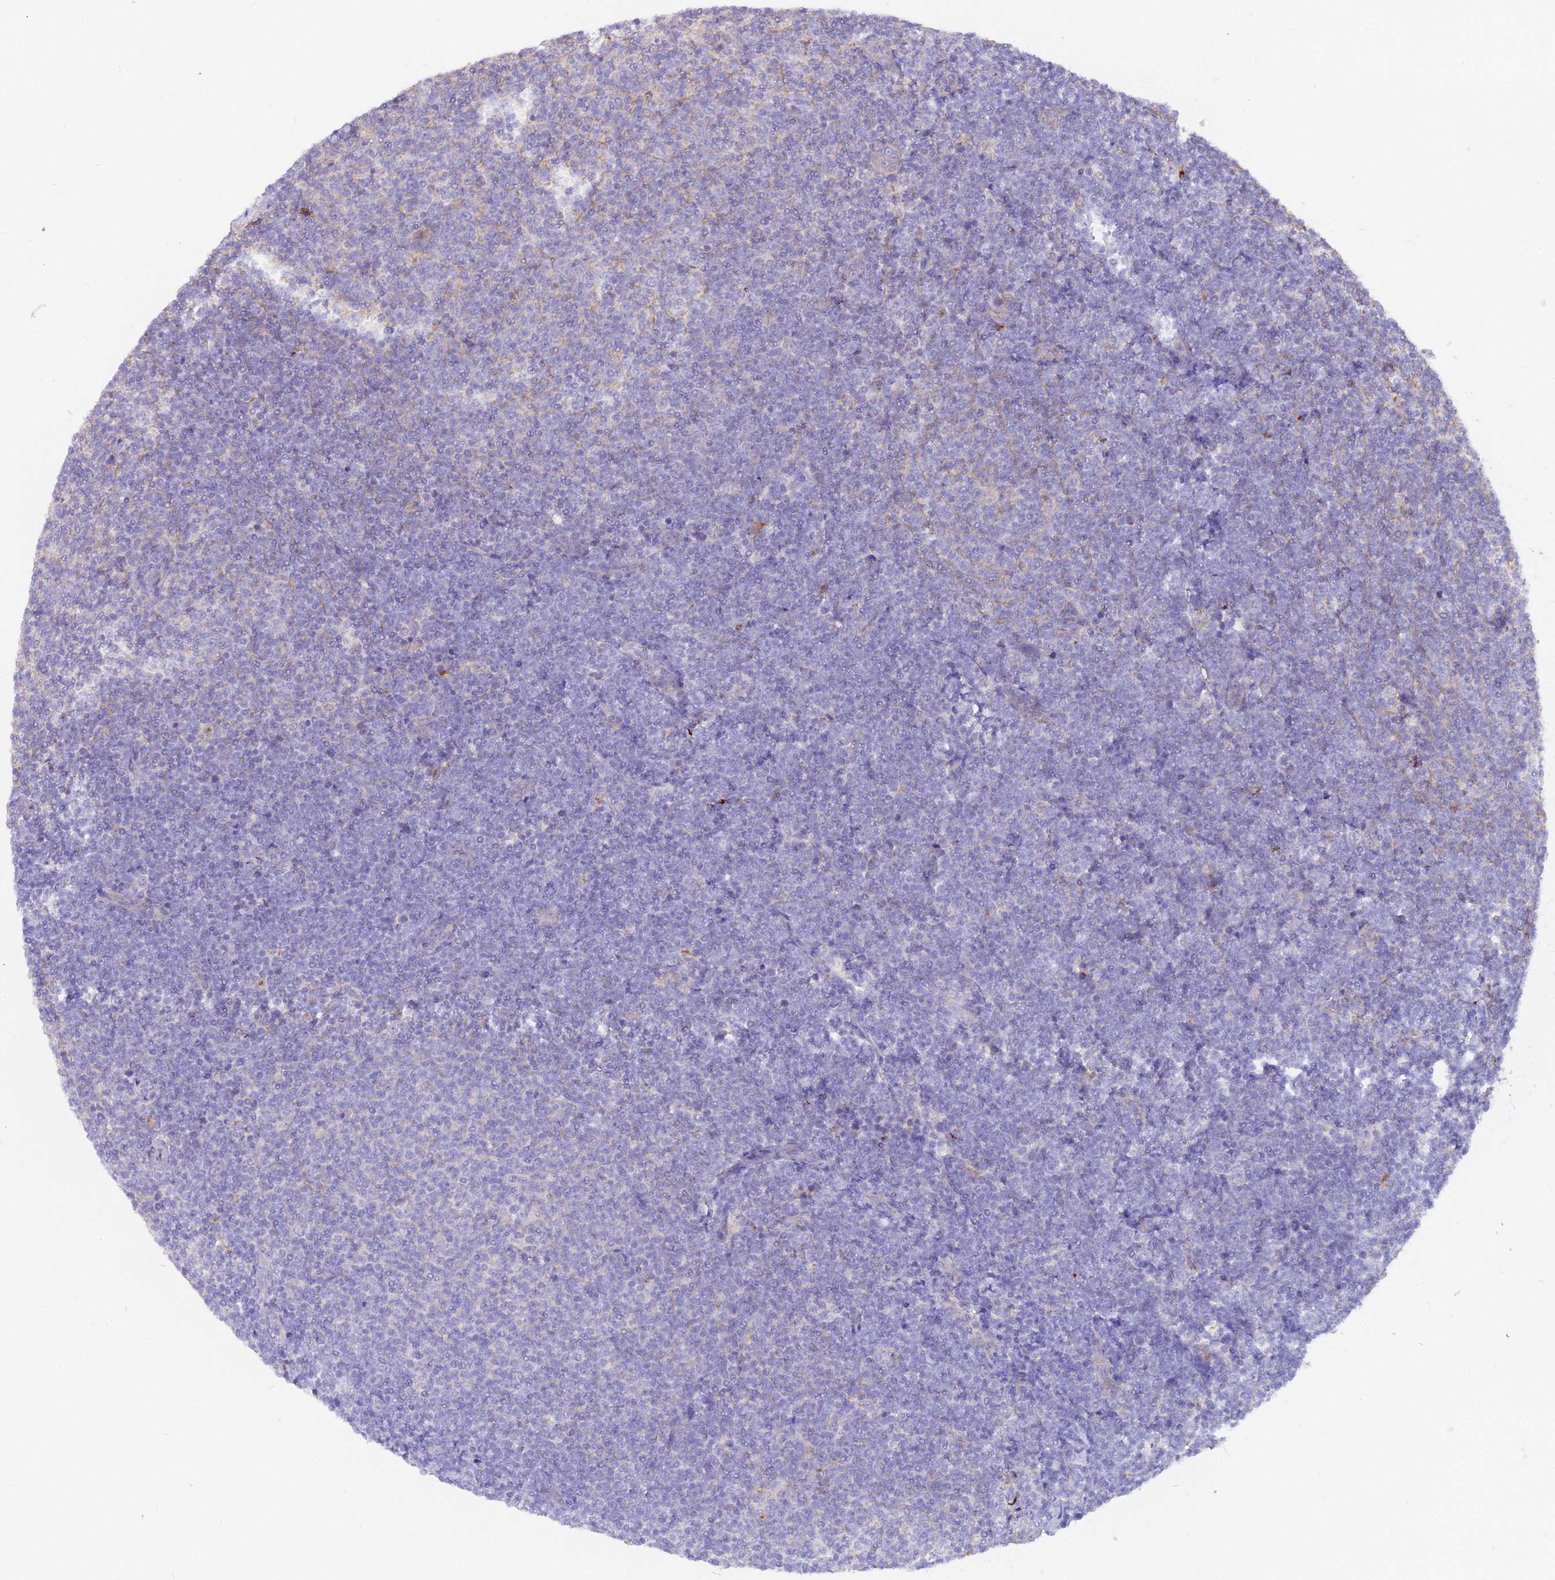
{"staining": {"intensity": "negative", "quantity": "none", "location": "none"}, "tissue": "lymphoma", "cell_type": "Tumor cells", "image_type": "cancer", "snomed": [{"axis": "morphology", "description": "Malignant lymphoma, non-Hodgkin's type, Low grade"}, {"axis": "topography", "description": "Lymph node"}], "caption": "Tumor cells are negative for brown protein staining in lymphoma. The staining was performed using DAB (3,3'-diaminobenzidine) to visualize the protein expression in brown, while the nuclei were stained in blue with hematoxylin (Magnification: 20x).", "gene": "GLYAT", "patient": {"sex": "male", "age": 66}}